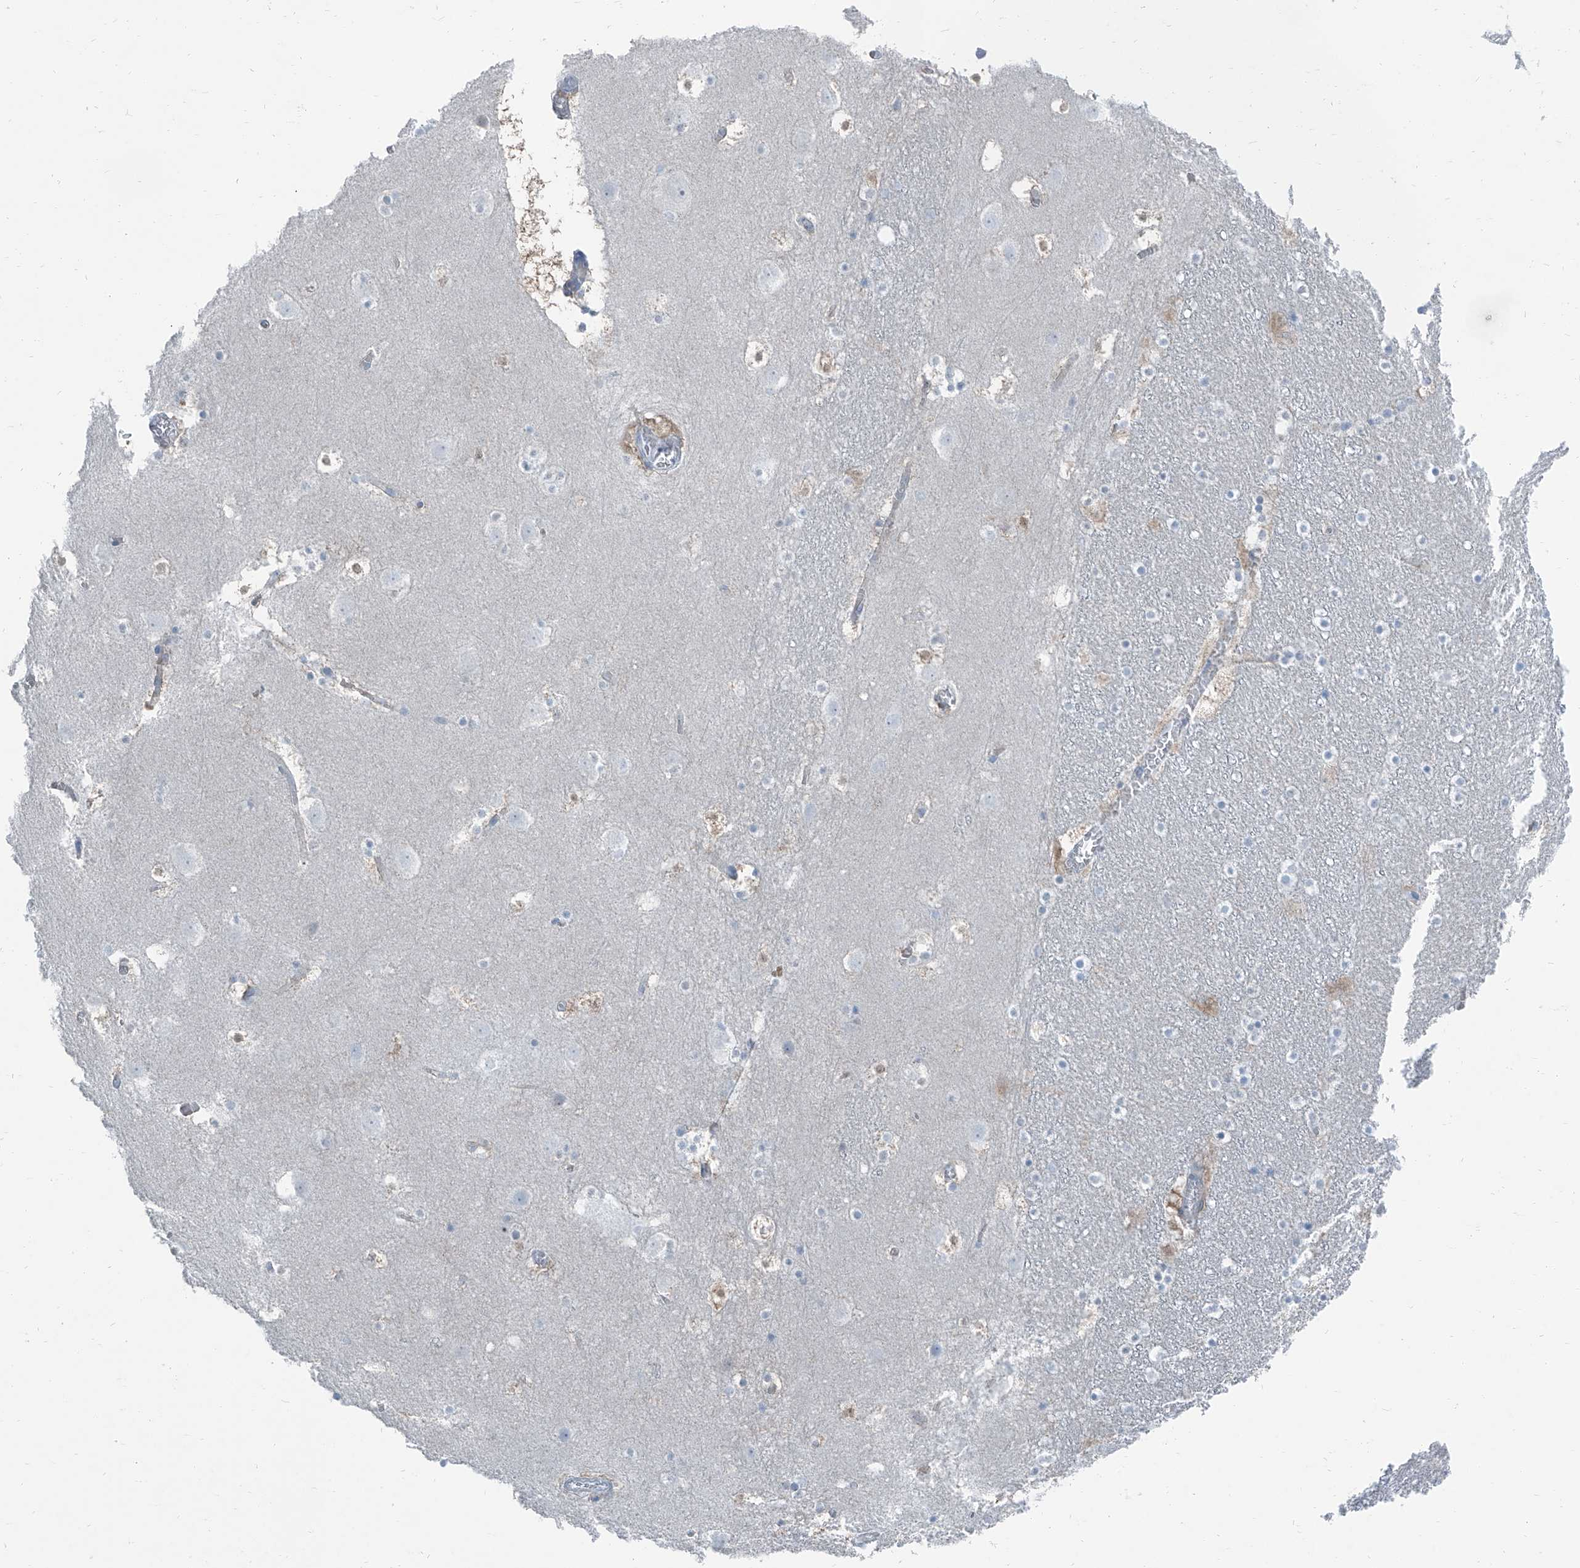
{"staining": {"intensity": "moderate", "quantity": "<25%", "location": "cytoplasmic/membranous"}, "tissue": "caudate", "cell_type": "Glial cells", "image_type": "normal", "snomed": [{"axis": "morphology", "description": "Normal tissue, NOS"}, {"axis": "topography", "description": "Lateral ventricle wall"}], "caption": "Immunohistochemical staining of benign caudate shows <25% levels of moderate cytoplasmic/membranous protein positivity in approximately <25% of glial cells.", "gene": "RGN", "patient": {"sex": "male", "age": 45}}